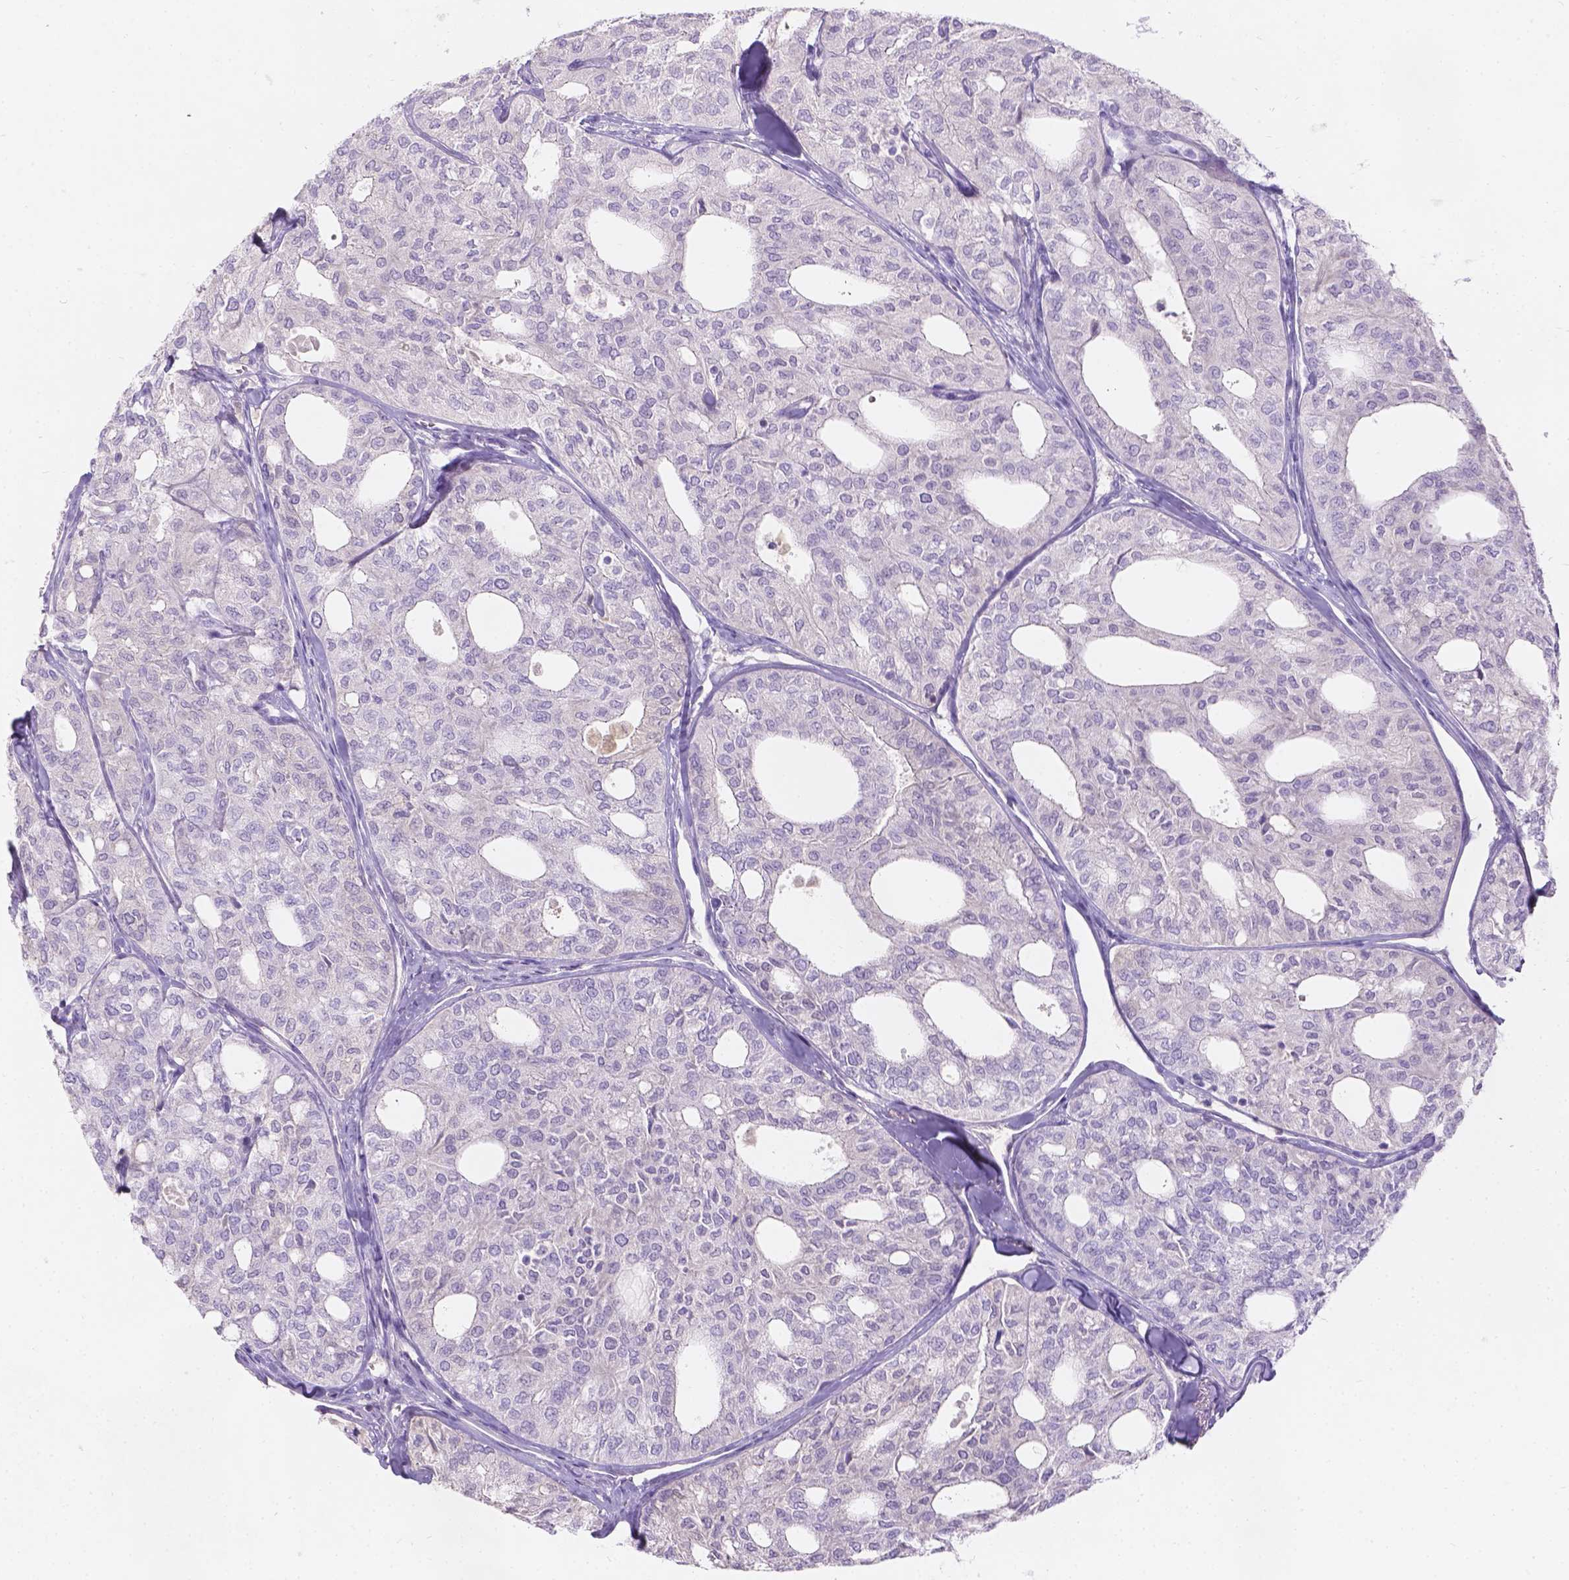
{"staining": {"intensity": "negative", "quantity": "none", "location": "none"}, "tissue": "thyroid cancer", "cell_type": "Tumor cells", "image_type": "cancer", "snomed": [{"axis": "morphology", "description": "Follicular adenoma carcinoma, NOS"}, {"axis": "topography", "description": "Thyroid gland"}], "caption": "Immunohistochemical staining of human thyroid follicular adenoma carcinoma shows no significant expression in tumor cells. (Stains: DAB immunohistochemistry (IHC) with hematoxylin counter stain, Microscopy: brightfield microscopy at high magnification).", "gene": "GAL3ST2", "patient": {"sex": "male", "age": 75}}